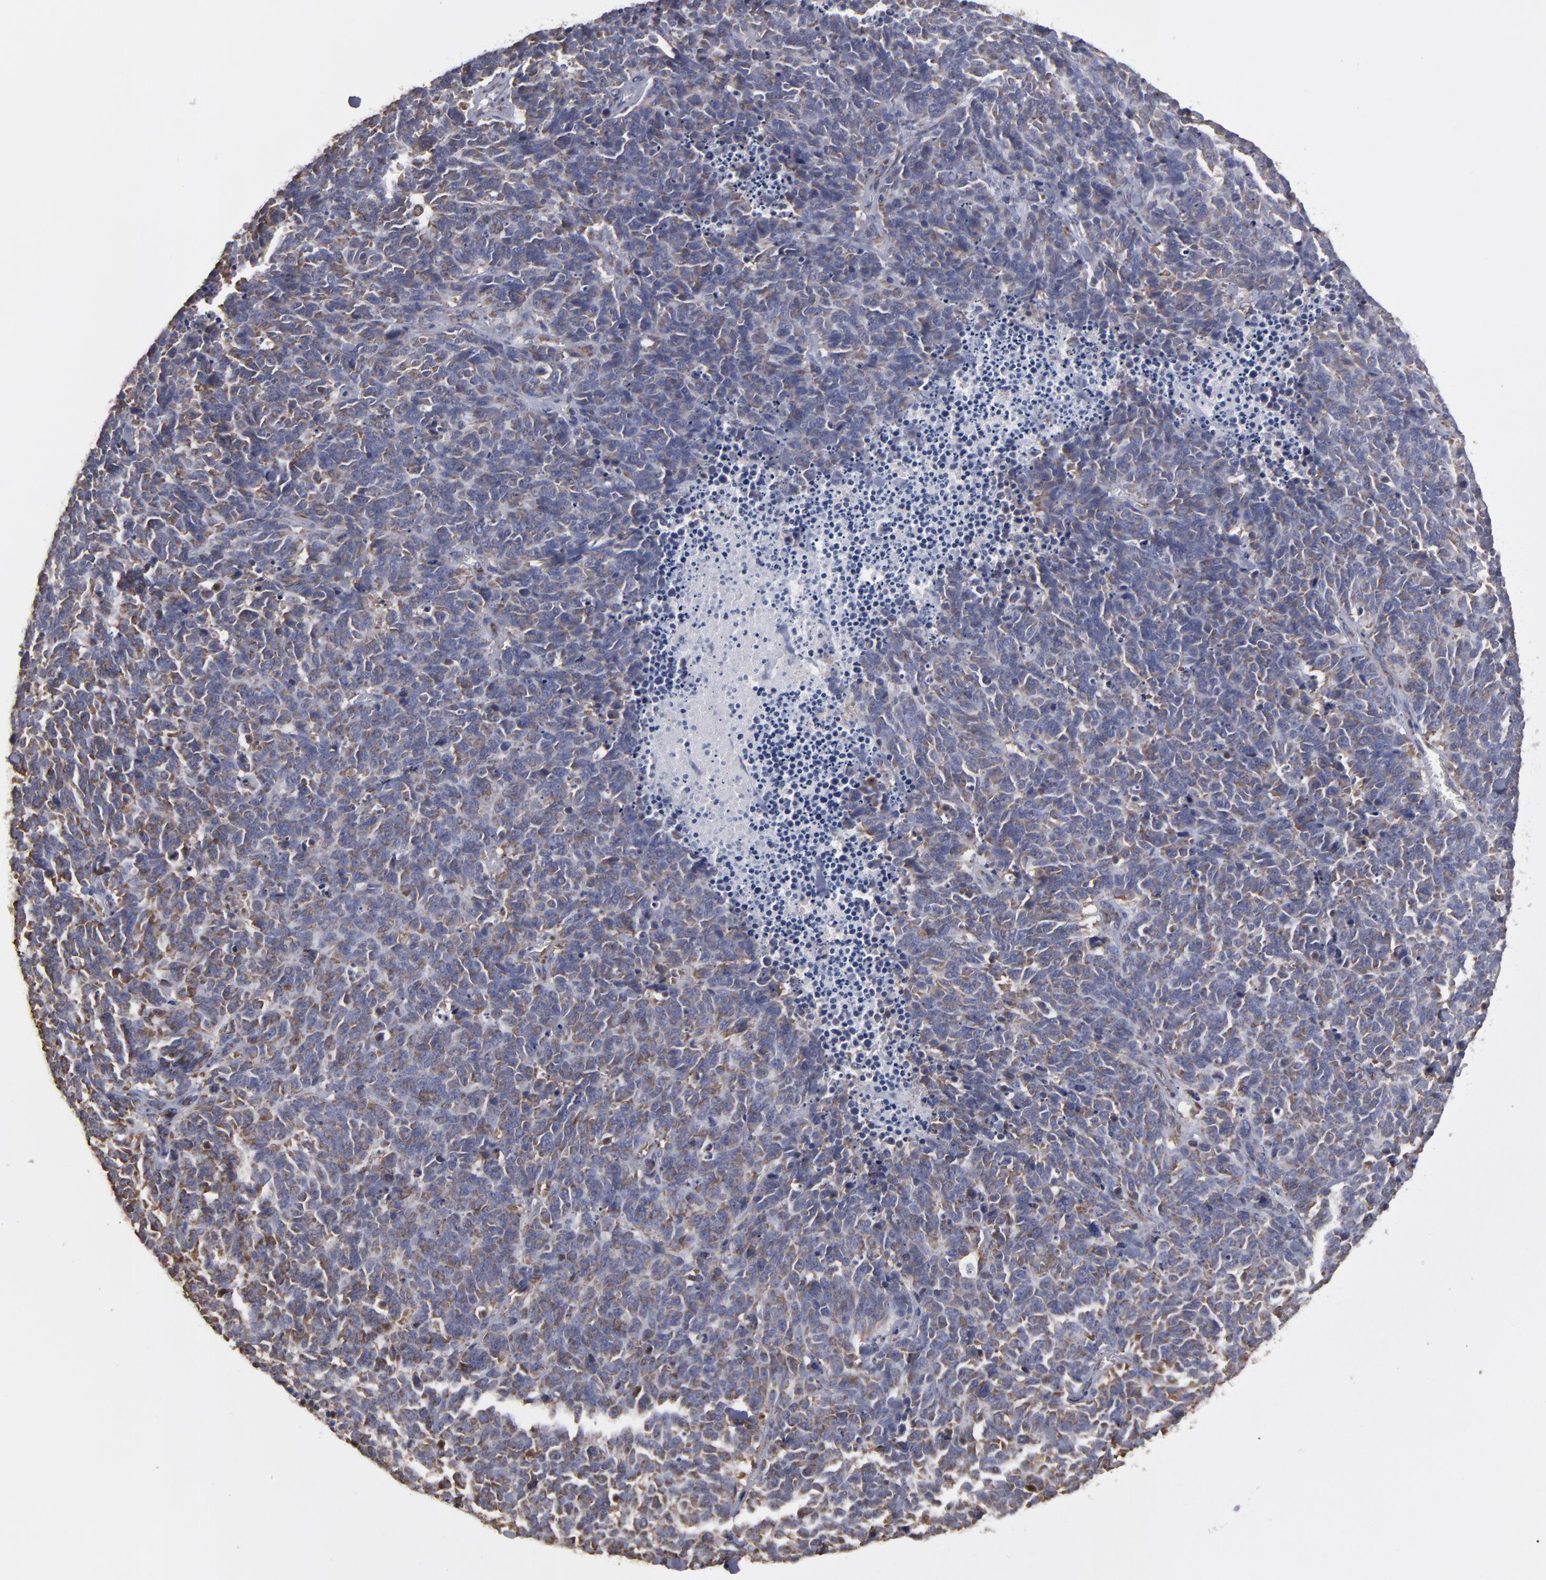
{"staining": {"intensity": "weak", "quantity": ">75%", "location": "cytoplasmic/membranous"}, "tissue": "lung cancer", "cell_type": "Tumor cells", "image_type": "cancer", "snomed": [{"axis": "morphology", "description": "Neoplasm, malignant, NOS"}, {"axis": "topography", "description": "Lung"}], "caption": "Lung cancer was stained to show a protein in brown. There is low levels of weak cytoplasmic/membranous expression in about >75% of tumor cells. (brown staining indicates protein expression, while blue staining denotes nuclei).", "gene": "SND1", "patient": {"sex": "female", "age": 58}}